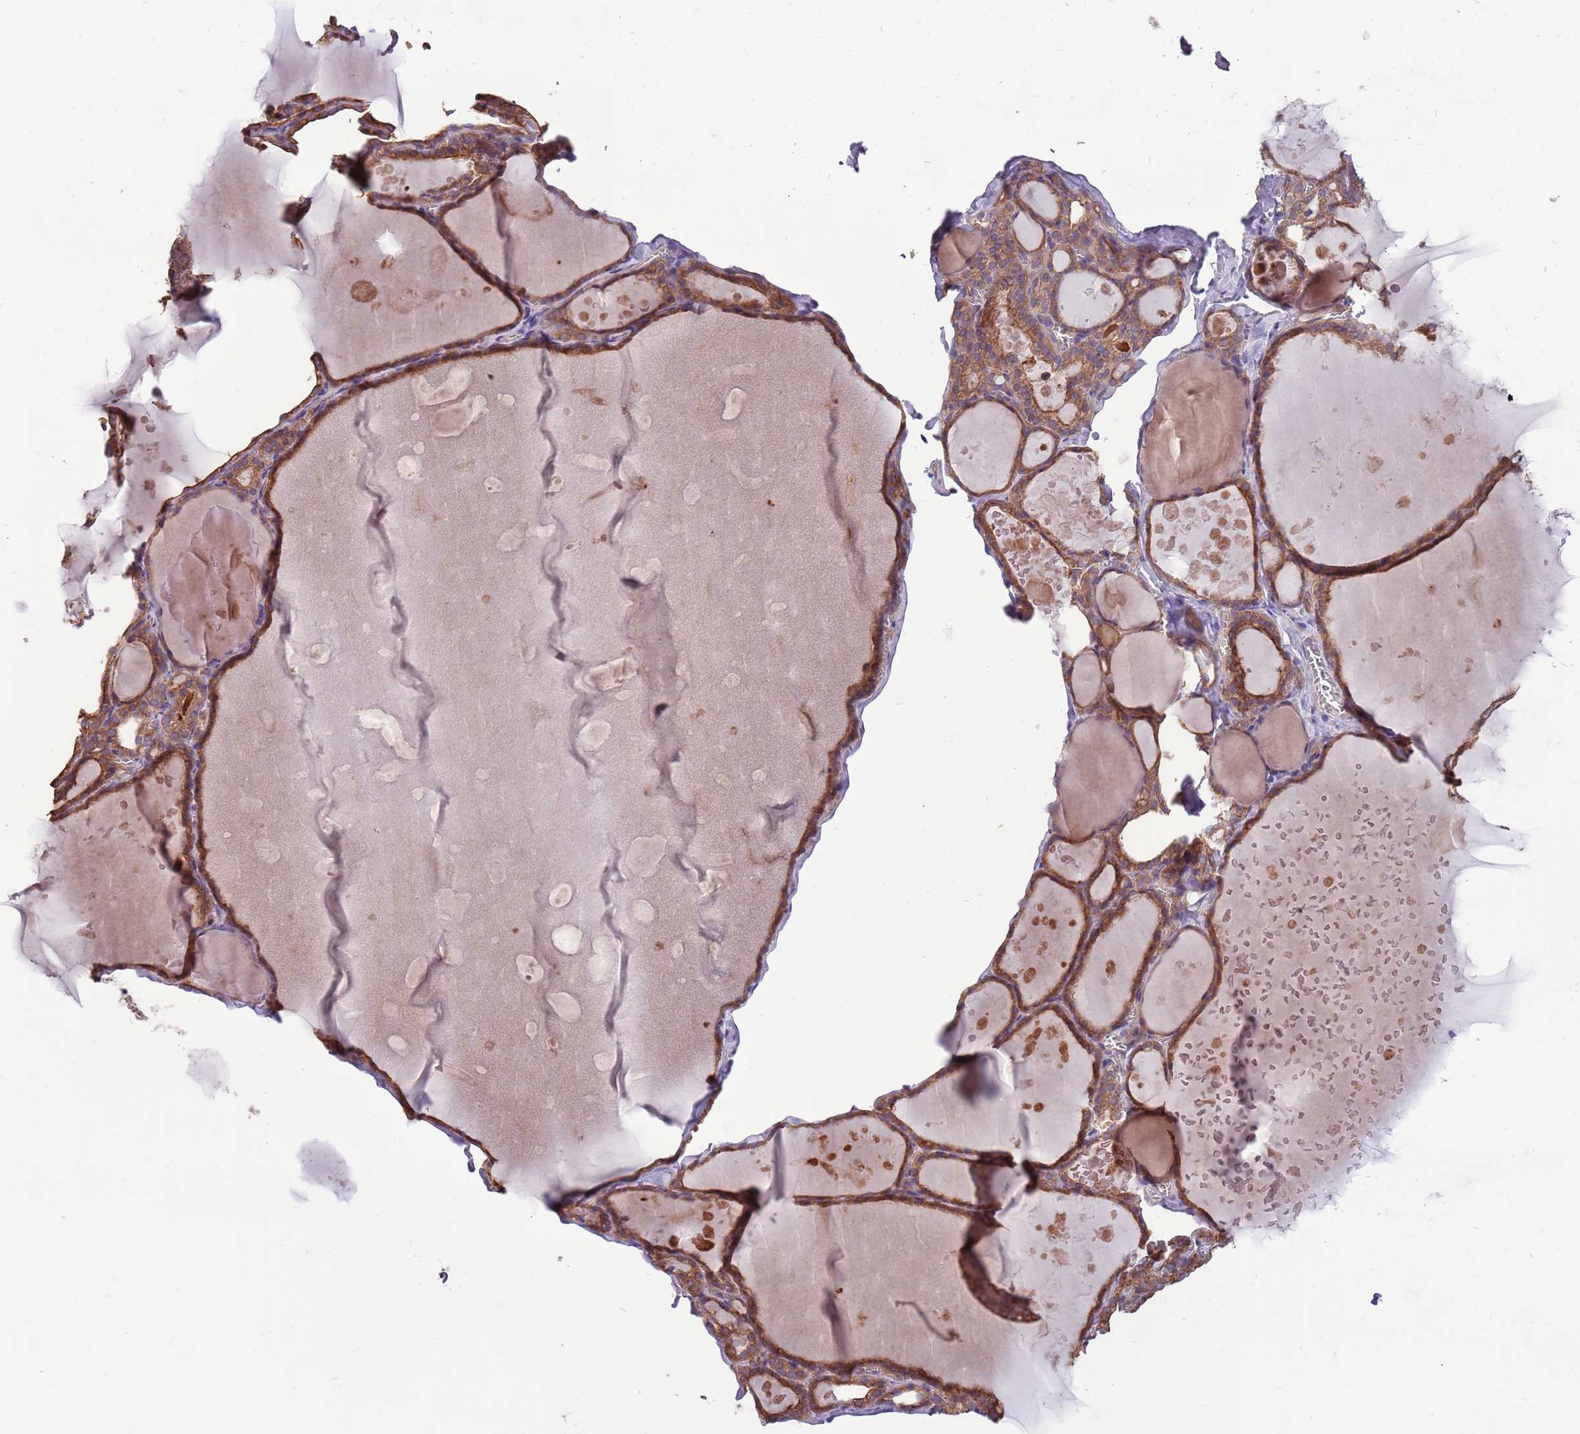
{"staining": {"intensity": "moderate", "quantity": ">75%", "location": "cytoplasmic/membranous"}, "tissue": "thyroid gland", "cell_type": "Glandular cells", "image_type": "normal", "snomed": [{"axis": "morphology", "description": "Normal tissue, NOS"}, {"axis": "topography", "description": "Thyroid gland"}], "caption": "Protein staining demonstrates moderate cytoplasmic/membranous staining in approximately >75% of glandular cells in normal thyroid gland. The staining was performed using DAB (3,3'-diaminobenzidine), with brown indicating positive protein expression. Nuclei are stained blue with hematoxylin.", "gene": "WASHC4", "patient": {"sex": "male", "age": 56}}